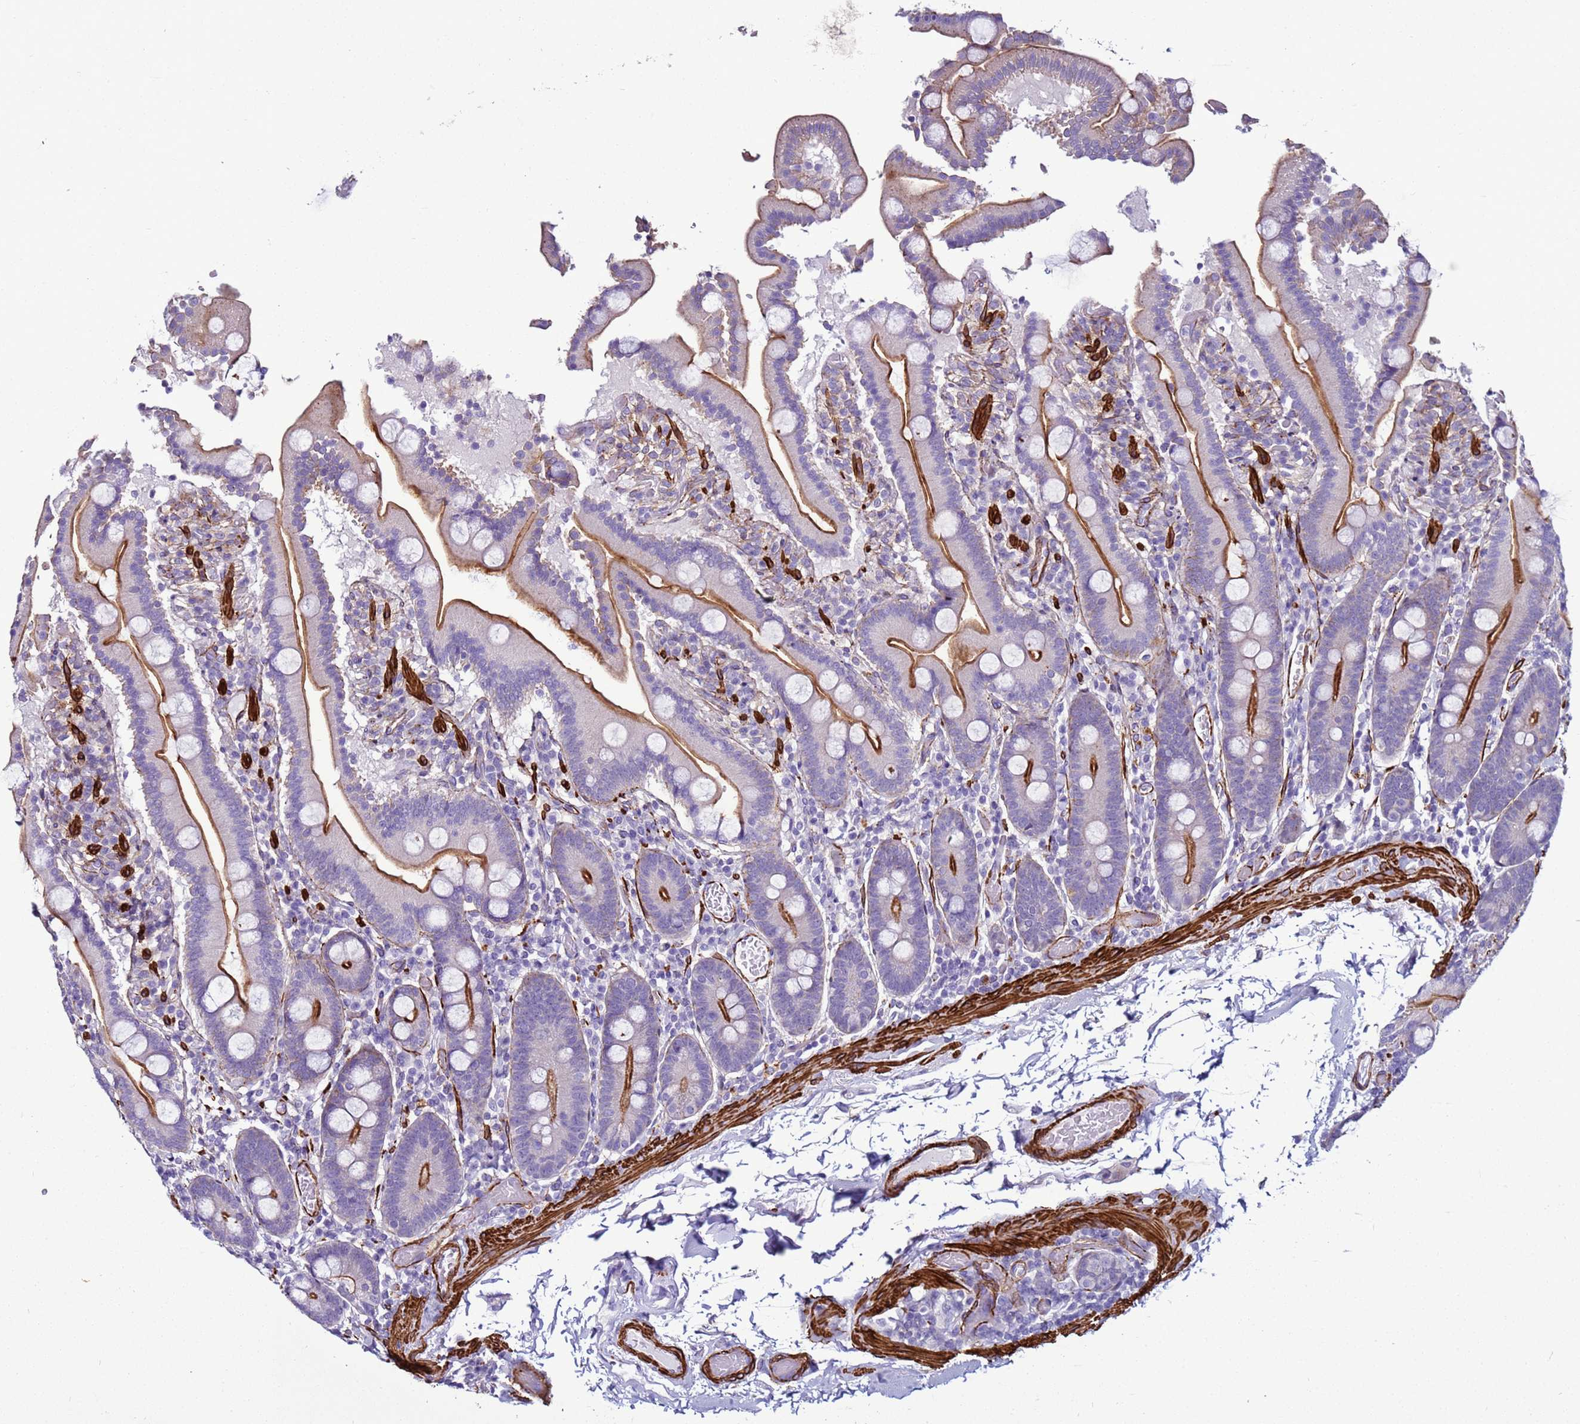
{"staining": {"intensity": "moderate", "quantity": "<25%", "location": "cytoplasmic/membranous"}, "tissue": "duodenum", "cell_type": "Glandular cells", "image_type": "normal", "snomed": [{"axis": "morphology", "description": "Normal tissue, NOS"}, {"axis": "topography", "description": "Duodenum"}], "caption": "Protein expression by IHC displays moderate cytoplasmic/membranous expression in about <25% of glandular cells in unremarkable duodenum.", "gene": "RABL2A", "patient": {"sex": "male", "age": 55}}